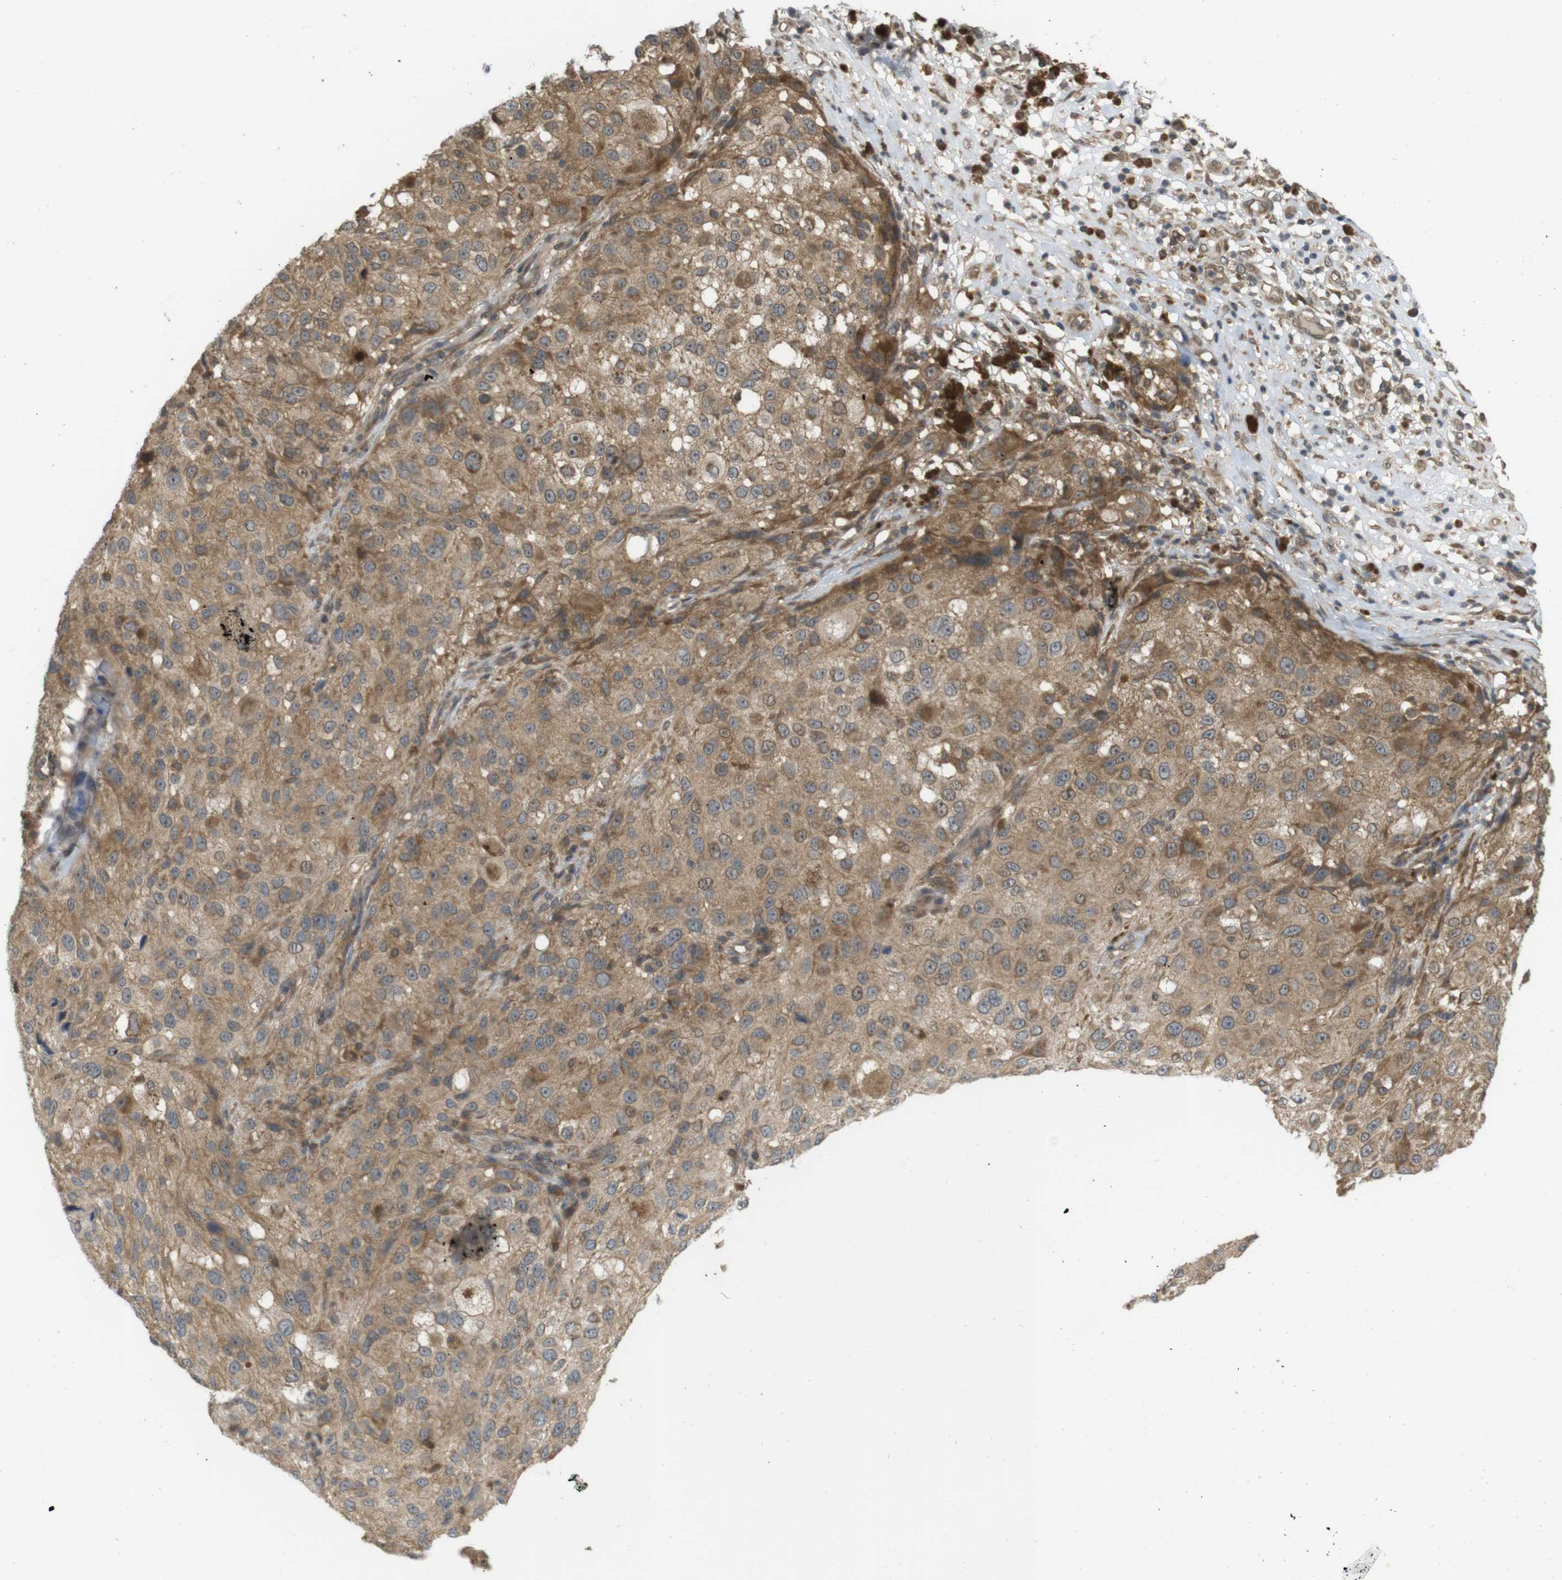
{"staining": {"intensity": "moderate", "quantity": ">75%", "location": "cytoplasmic/membranous"}, "tissue": "melanoma", "cell_type": "Tumor cells", "image_type": "cancer", "snomed": [{"axis": "morphology", "description": "Necrosis, NOS"}, {"axis": "morphology", "description": "Malignant melanoma, NOS"}, {"axis": "topography", "description": "Skin"}], "caption": "Protein expression analysis of human malignant melanoma reveals moderate cytoplasmic/membranous expression in about >75% of tumor cells.", "gene": "RNF130", "patient": {"sex": "female", "age": 87}}